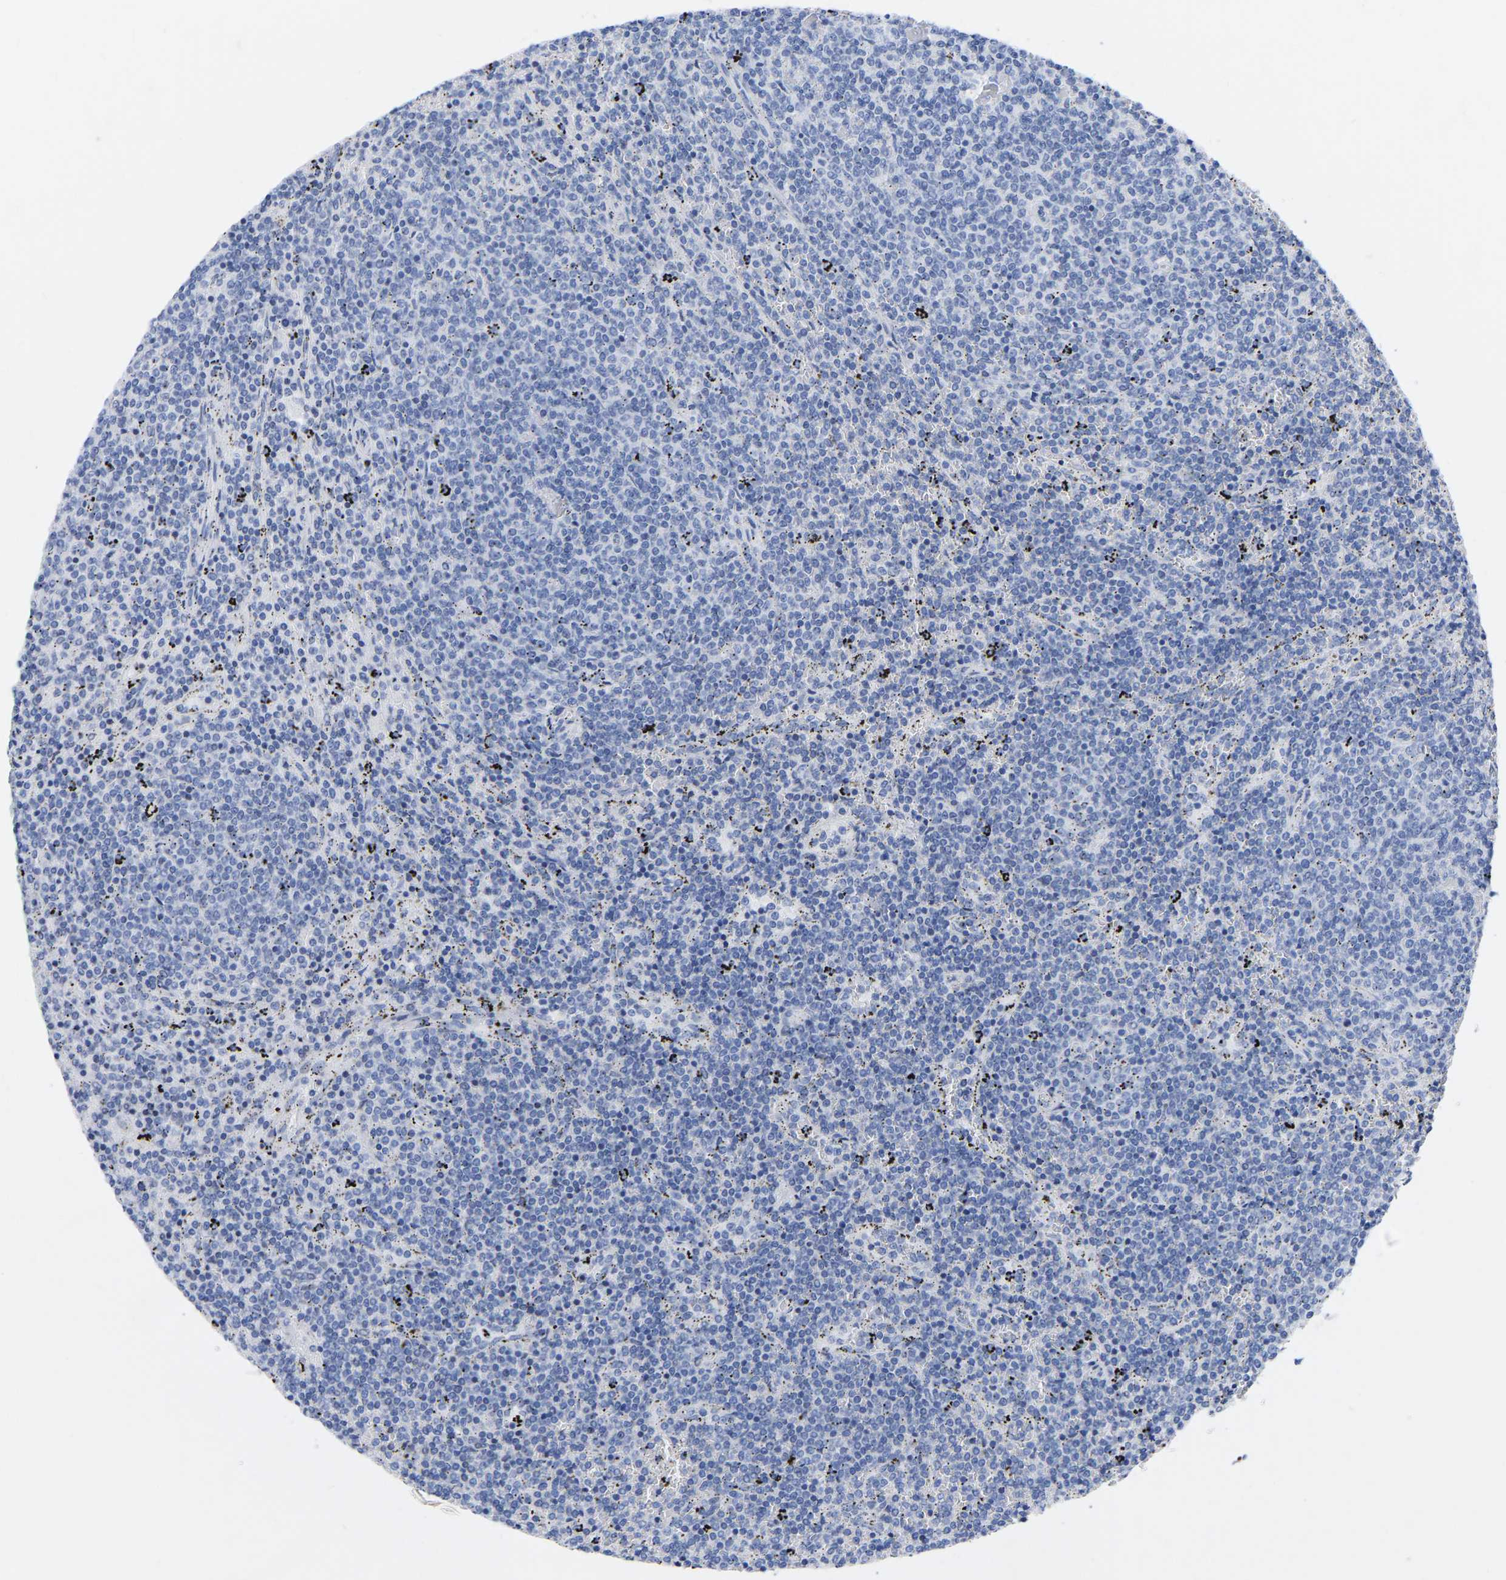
{"staining": {"intensity": "negative", "quantity": "none", "location": "none"}, "tissue": "lymphoma", "cell_type": "Tumor cells", "image_type": "cancer", "snomed": [{"axis": "morphology", "description": "Malignant lymphoma, non-Hodgkin's type, Low grade"}, {"axis": "topography", "description": "Spleen"}], "caption": "The histopathology image demonstrates no significant expression in tumor cells of lymphoma.", "gene": "ZNF629", "patient": {"sex": "female", "age": 50}}